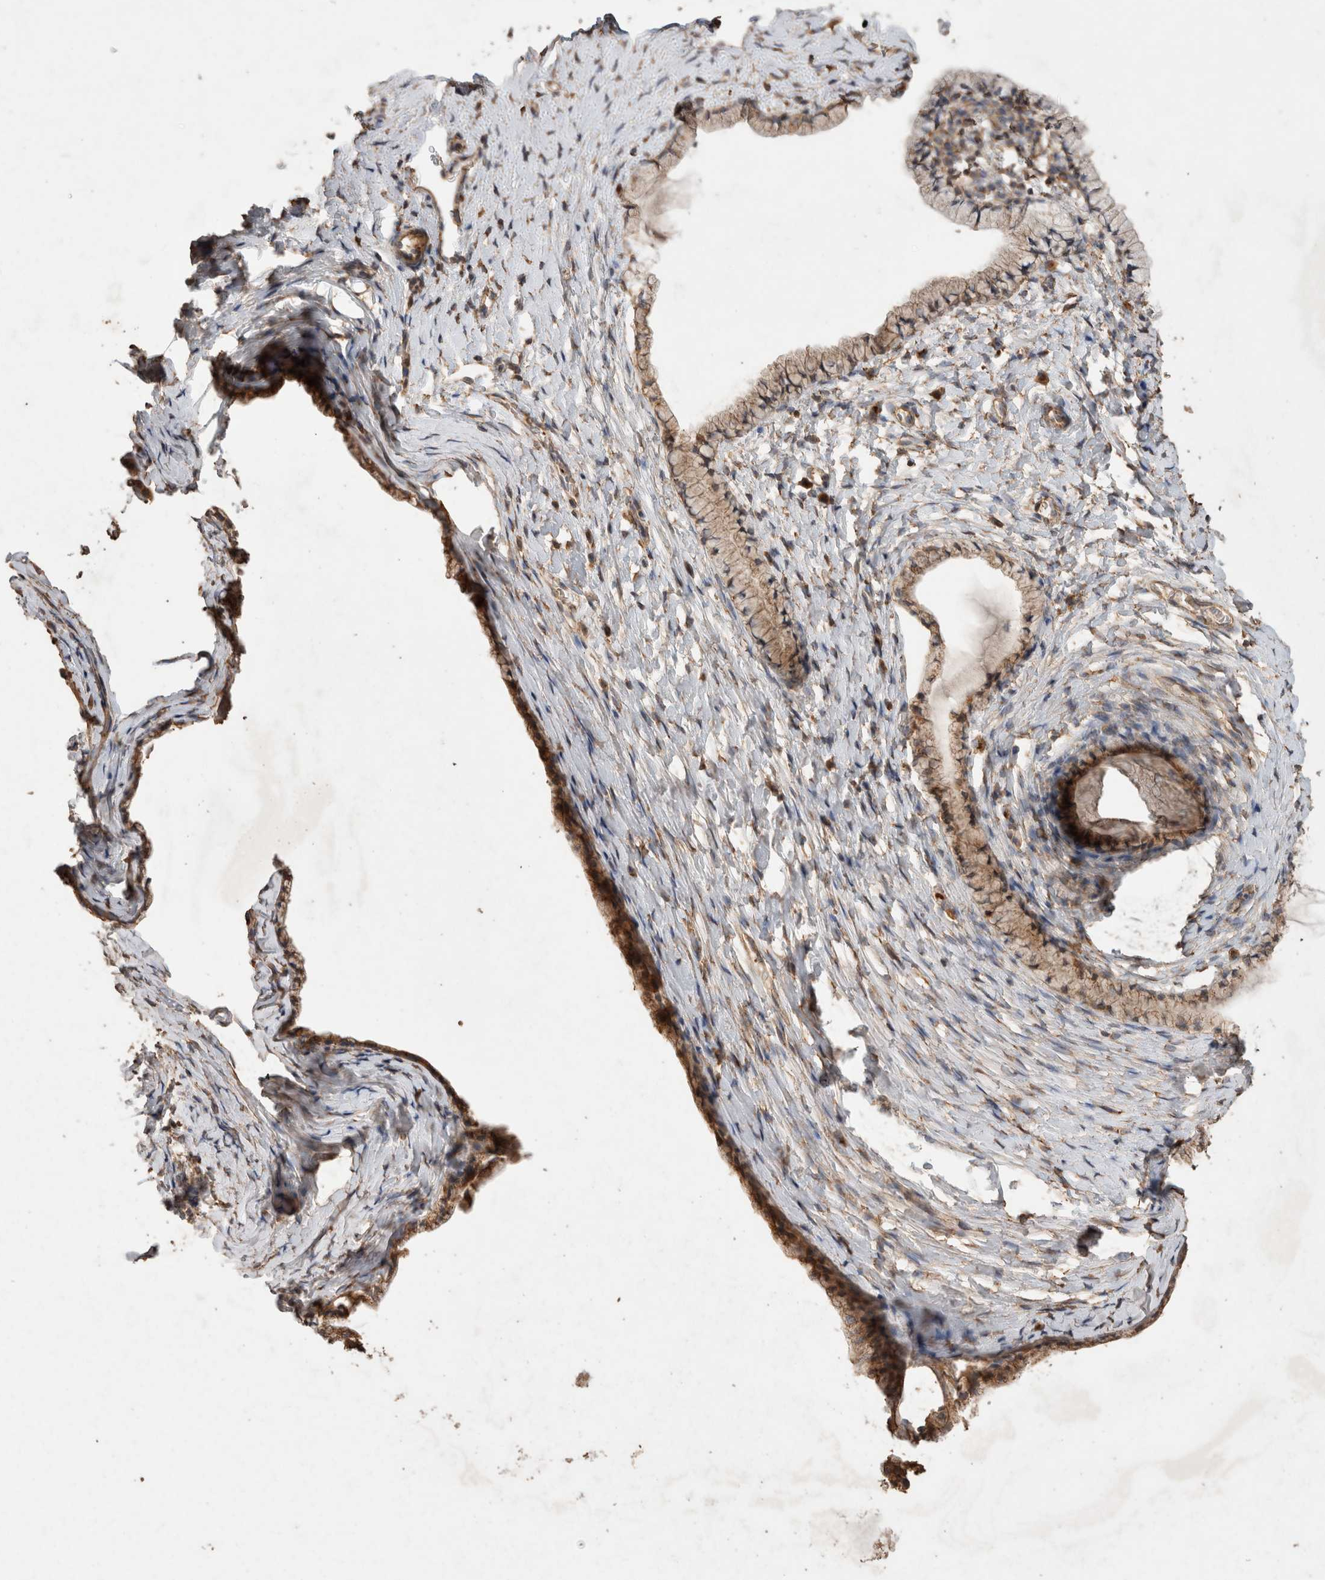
{"staining": {"intensity": "weak", "quantity": ">75%", "location": "cytoplasmic/membranous"}, "tissue": "cervix", "cell_type": "Glandular cells", "image_type": "normal", "snomed": [{"axis": "morphology", "description": "Normal tissue, NOS"}, {"axis": "topography", "description": "Cervix"}], "caption": "Immunohistochemical staining of unremarkable human cervix exhibits >75% levels of weak cytoplasmic/membranous protein expression in approximately >75% of glandular cells.", "gene": "SNX31", "patient": {"sex": "female", "age": 72}}